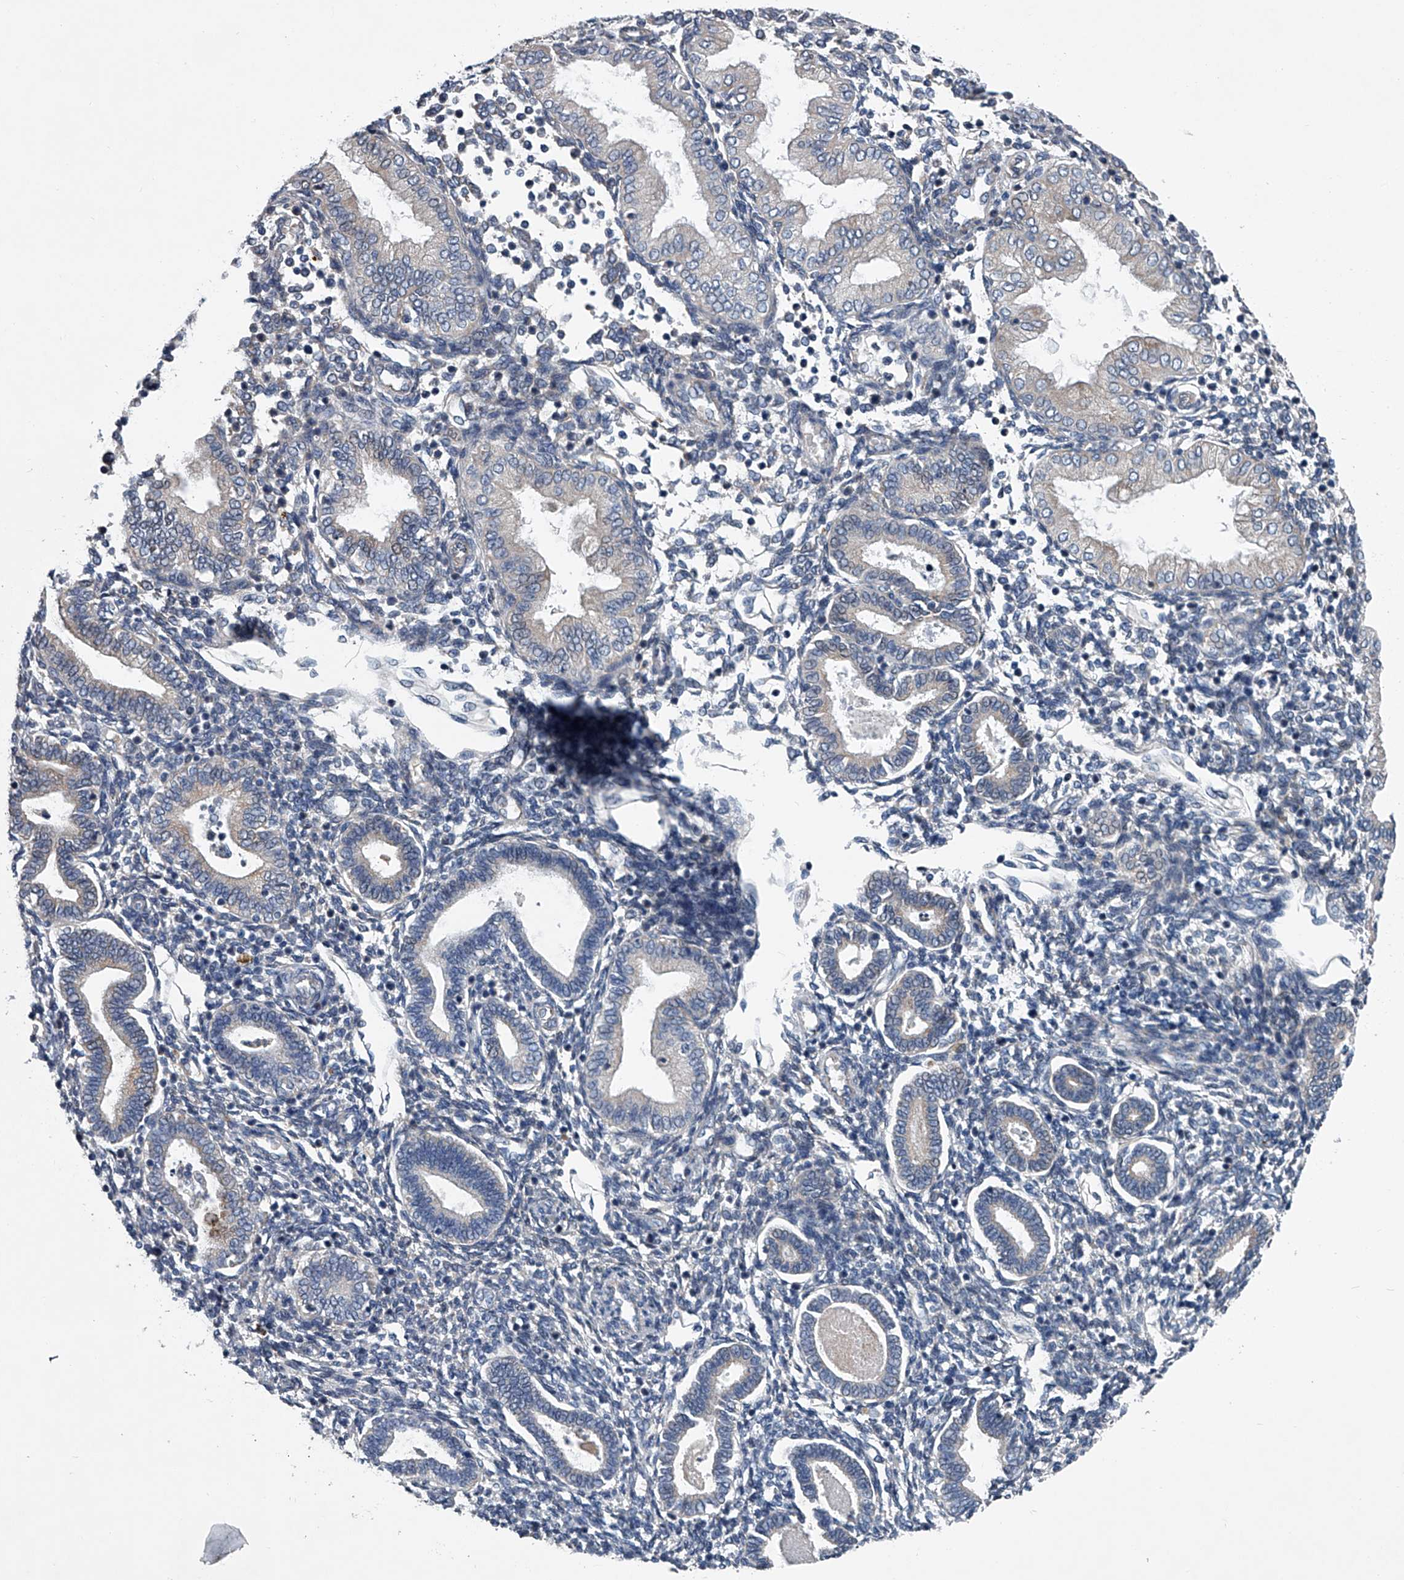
{"staining": {"intensity": "negative", "quantity": "none", "location": "none"}, "tissue": "endometrium", "cell_type": "Cells in endometrial stroma", "image_type": "normal", "snomed": [{"axis": "morphology", "description": "Normal tissue, NOS"}, {"axis": "topography", "description": "Endometrium"}], "caption": "This is an immunohistochemistry micrograph of unremarkable endometrium. There is no expression in cells in endometrial stroma.", "gene": "ABCG1", "patient": {"sex": "female", "age": 53}}